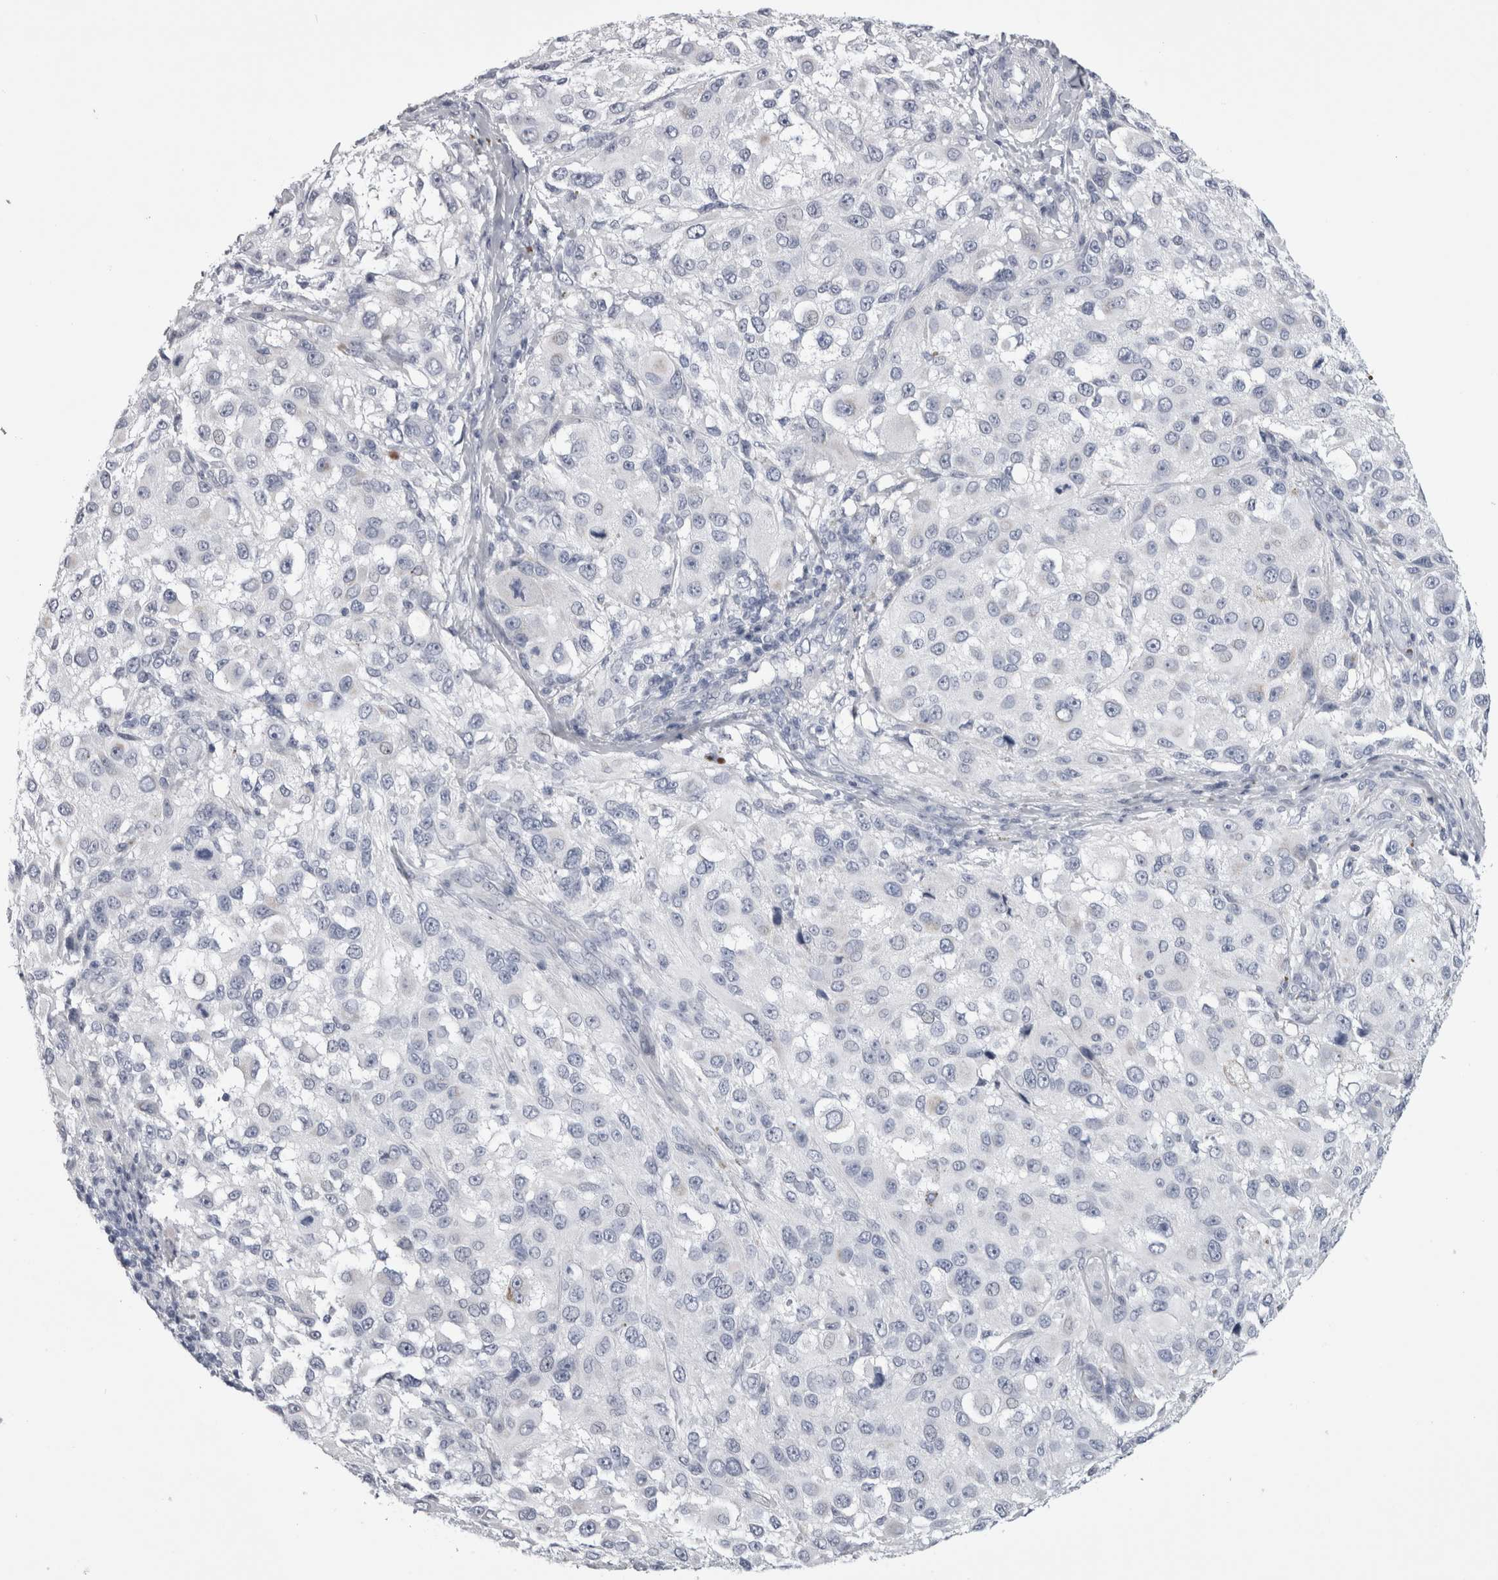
{"staining": {"intensity": "negative", "quantity": "none", "location": "none"}, "tissue": "melanoma", "cell_type": "Tumor cells", "image_type": "cancer", "snomed": [{"axis": "morphology", "description": "Necrosis, NOS"}, {"axis": "morphology", "description": "Malignant melanoma, NOS"}, {"axis": "topography", "description": "Skin"}], "caption": "Immunohistochemical staining of malignant melanoma demonstrates no significant positivity in tumor cells.", "gene": "ALDH8A1", "patient": {"sex": "female", "age": 87}}